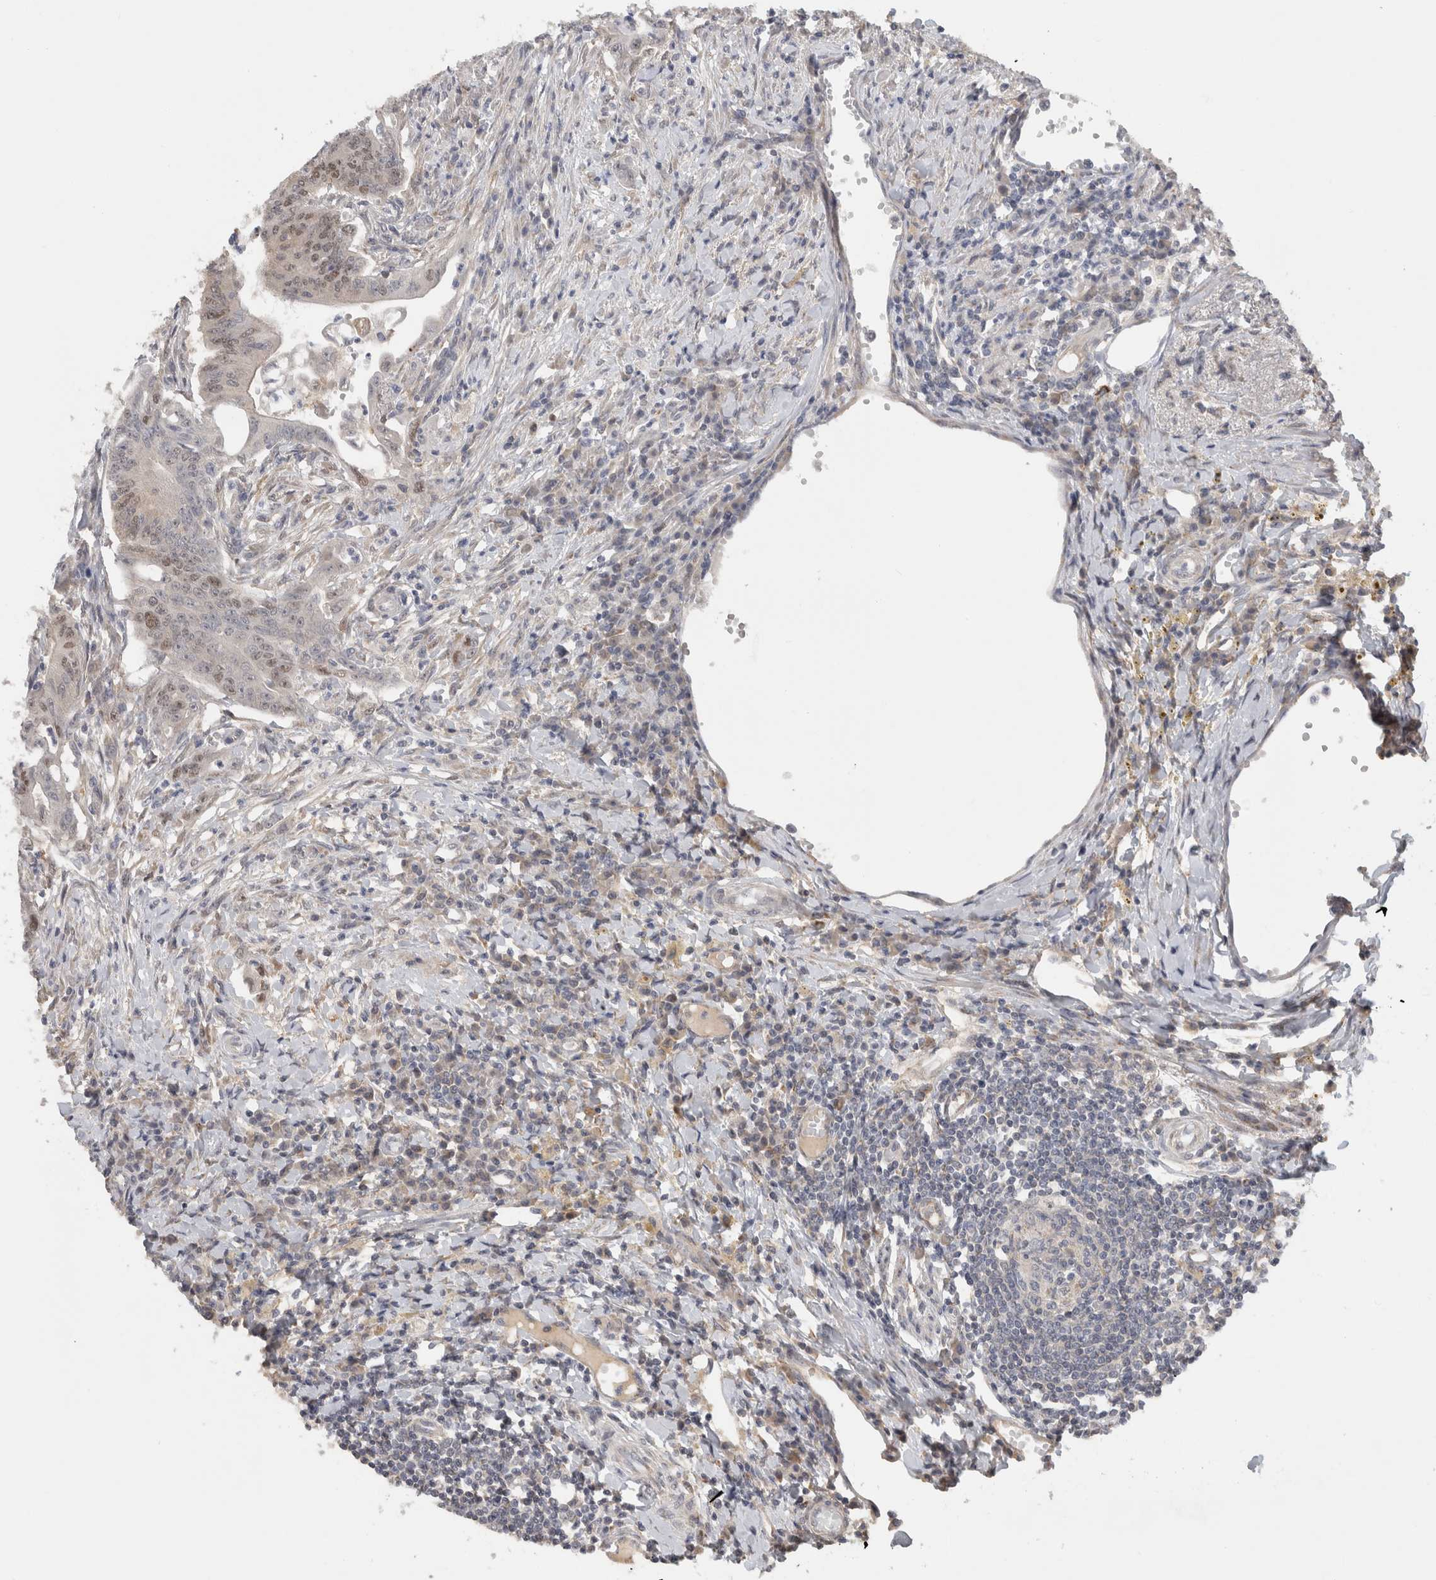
{"staining": {"intensity": "moderate", "quantity": "25%-75%", "location": "nuclear"}, "tissue": "colorectal cancer", "cell_type": "Tumor cells", "image_type": "cancer", "snomed": [{"axis": "morphology", "description": "Adenoma, NOS"}, {"axis": "morphology", "description": "Adenocarcinoma, NOS"}, {"axis": "topography", "description": "Colon"}], "caption": "High-power microscopy captured an immunohistochemistry (IHC) micrograph of colorectal cancer (adenoma), revealing moderate nuclear expression in approximately 25%-75% of tumor cells.", "gene": "DYRK2", "patient": {"sex": "male", "age": 79}}